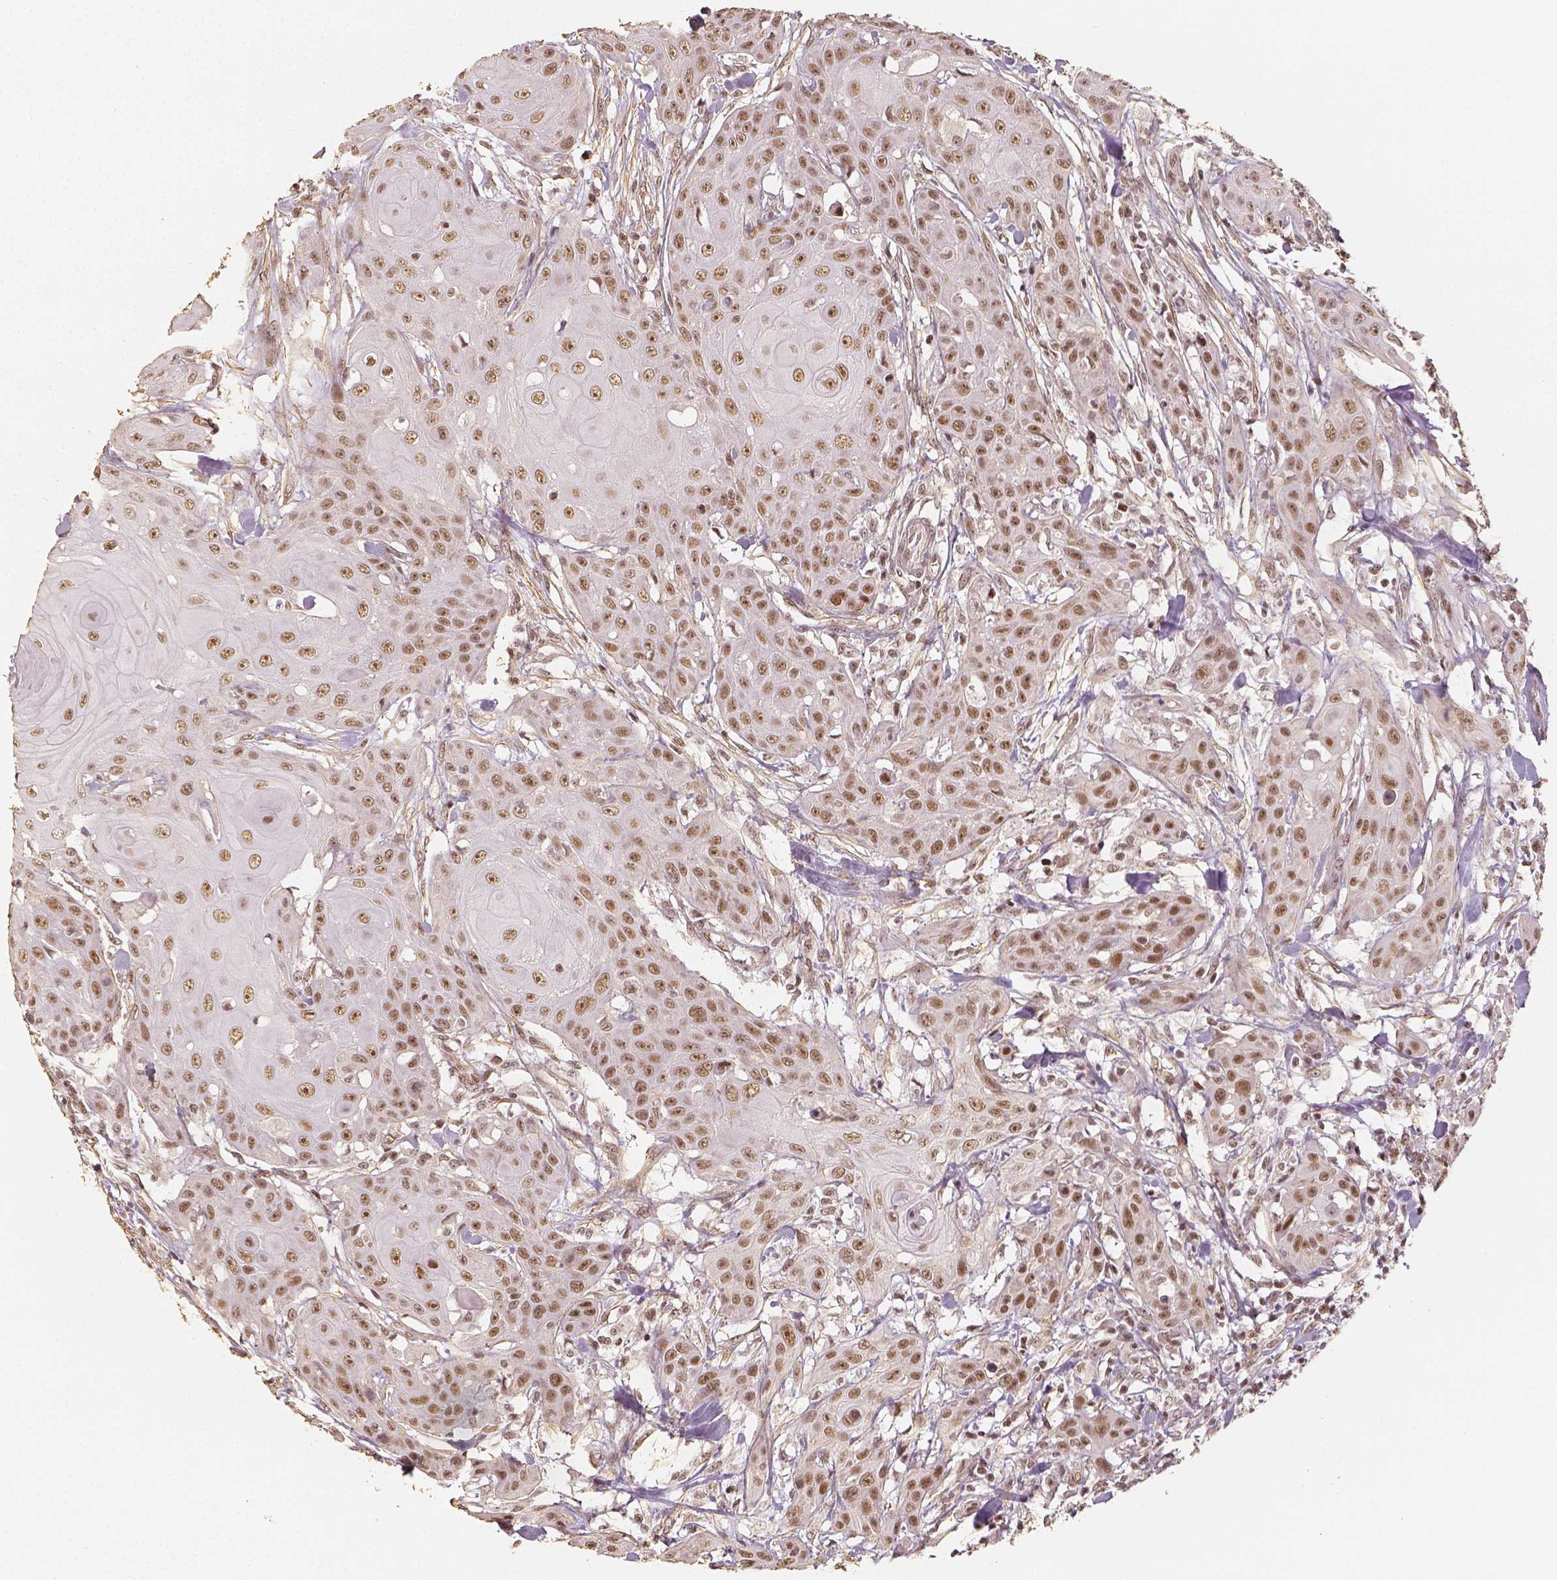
{"staining": {"intensity": "moderate", "quantity": ">75%", "location": "nuclear"}, "tissue": "head and neck cancer", "cell_type": "Tumor cells", "image_type": "cancer", "snomed": [{"axis": "morphology", "description": "Squamous cell carcinoma, NOS"}, {"axis": "topography", "description": "Oral tissue"}, {"axis": "topography", "description": "Head-Neck"}], "caption": "Head and neck squamous cell carcinoma was stained to show a protein in brown. There is medium levels of moderate nuclear positivity in approximately >75% of tumor cells. The protein is shown in brown color, while the nuclei are stained blue.", "gene": "HDAC1", "patient": {"sex": "female", "age": 55}}